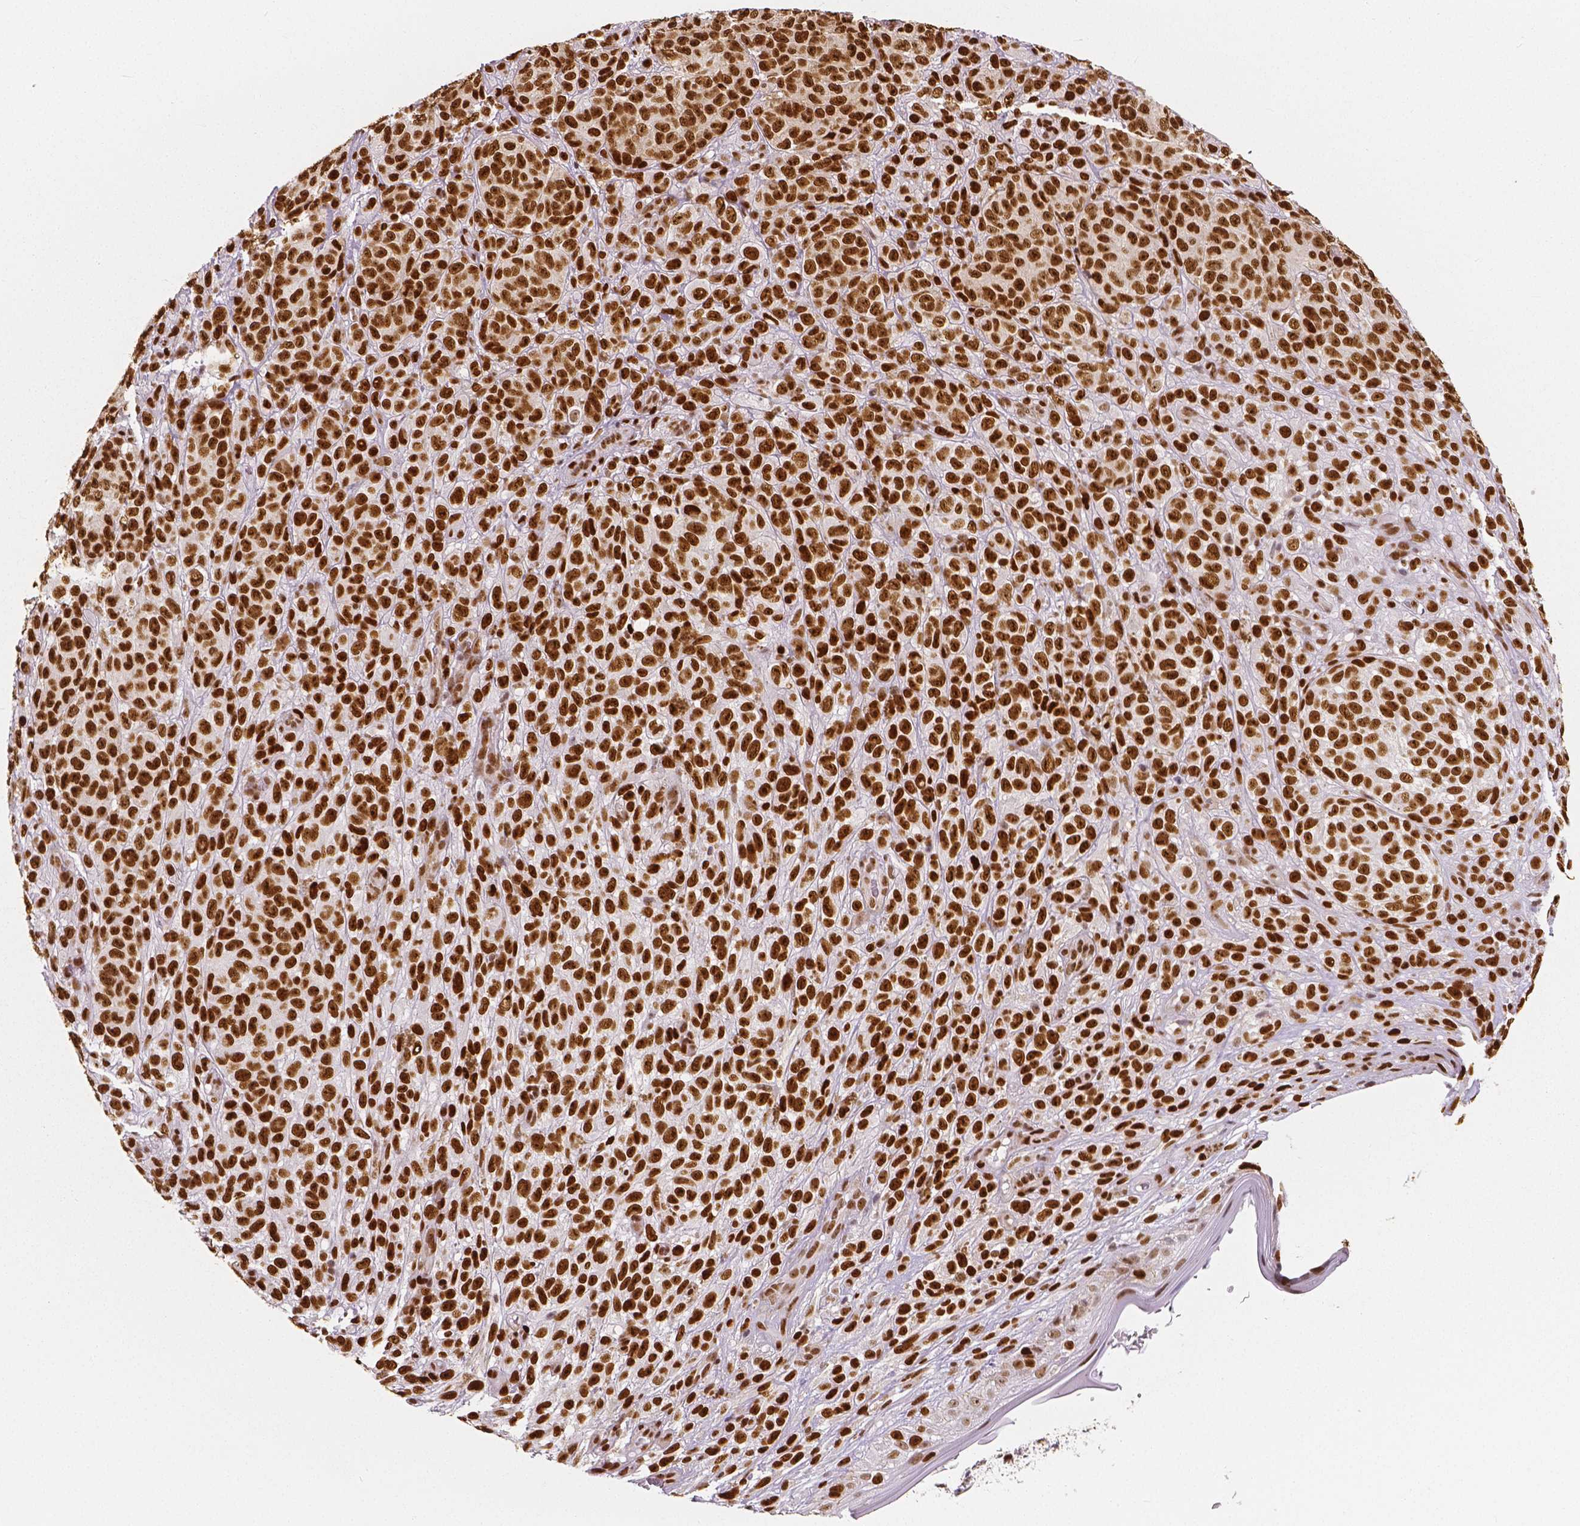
{"staining": {"intensity": "strong", "quantity": ">75%", "location": "nuclear"}, "tissue": "melanoma", "cell_type": "Tumor cells", "image_type": "cancer", "snomed": [{"axis": "morphology", "description": "Malignant melanoma, NOS"}, {"axis": "topography", "description": "Skin"}], "caption": "Immunohistochemical staining of malignant melanoma reveals high levels of strong nuclear staining in approximately >75% of tumor cells.", "gene": "NUCKS1", "patient": {"sex": "female", "age": 86}}